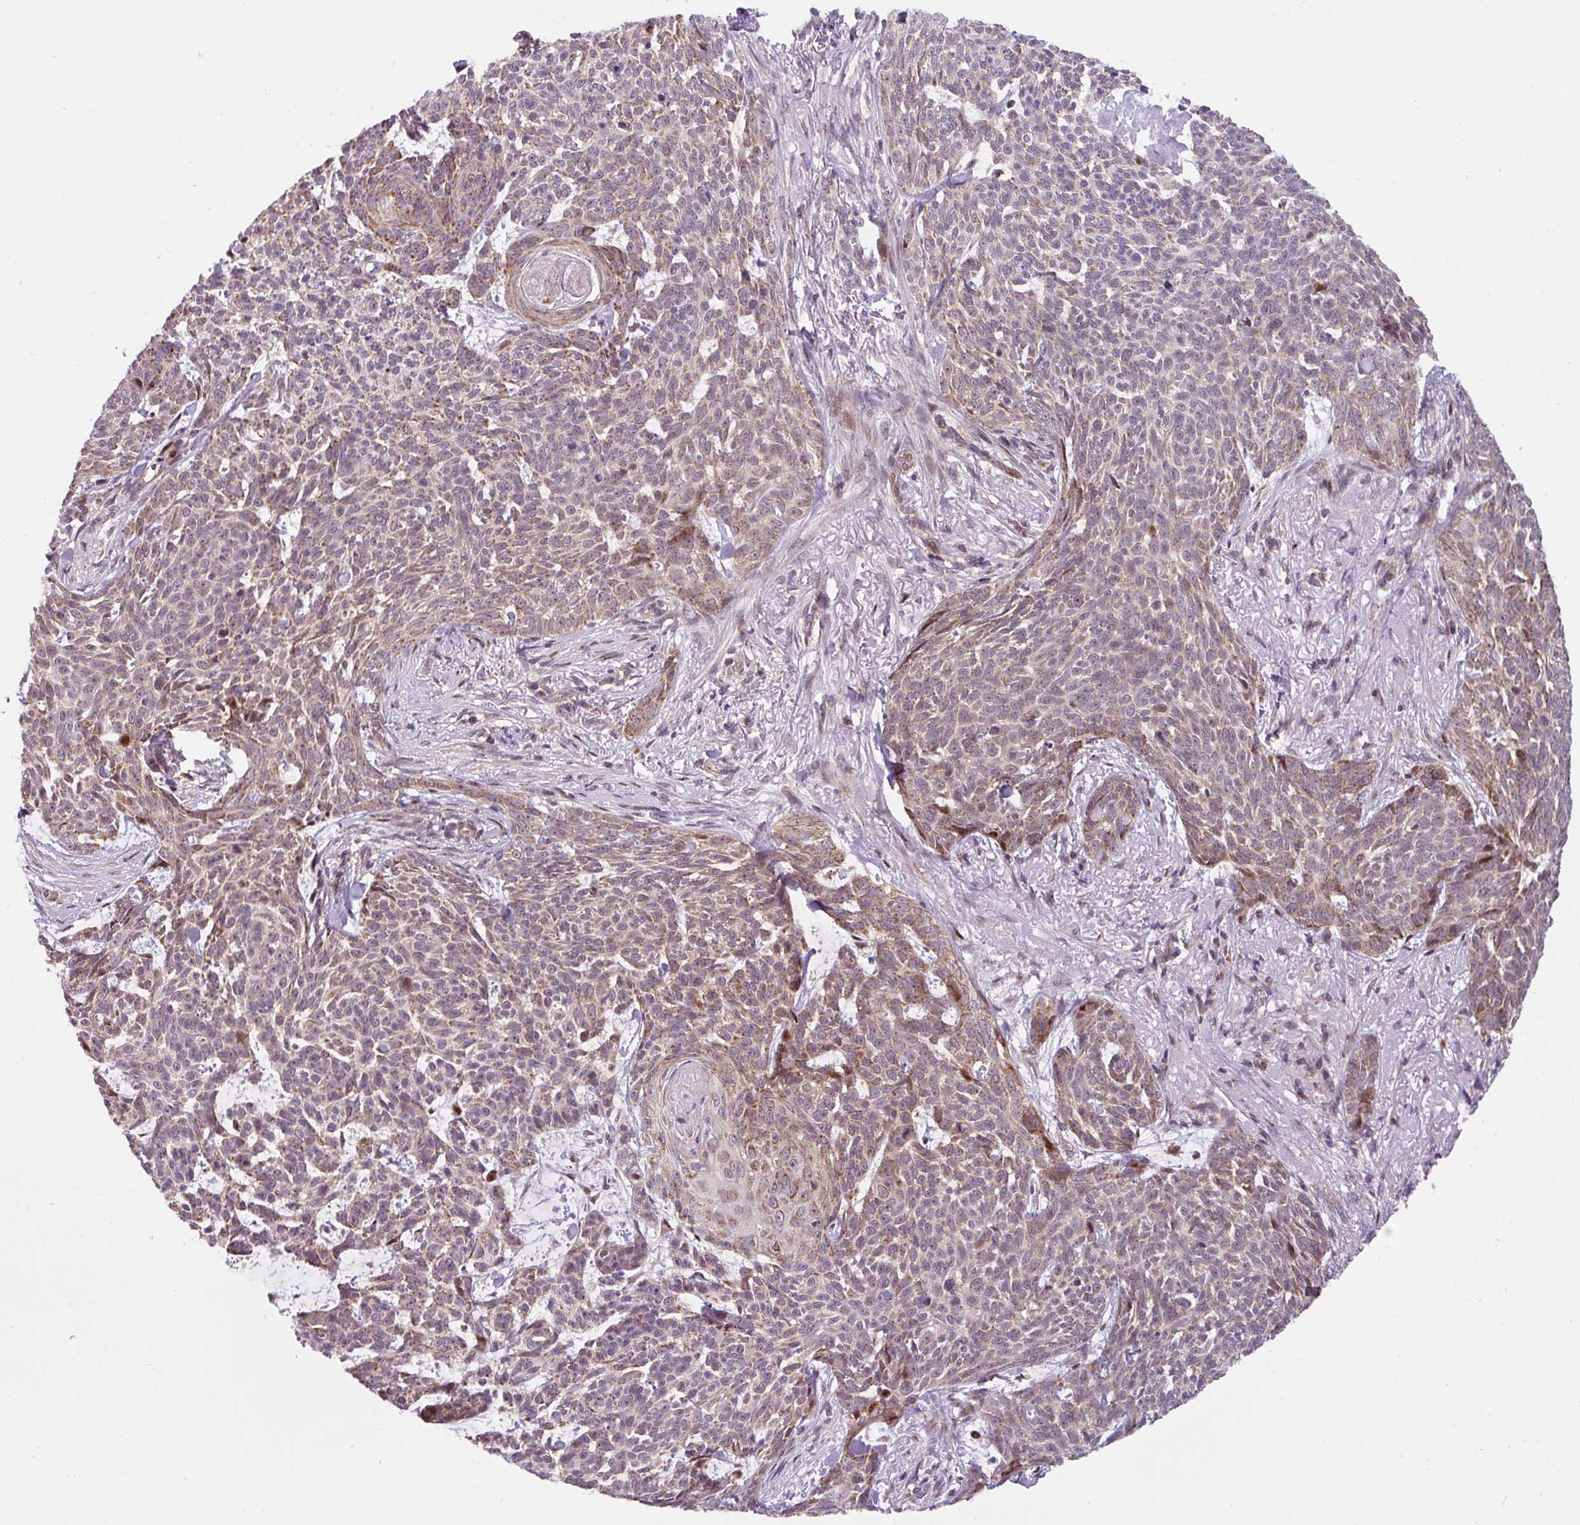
{"staining": {"intensity": "weak", "quantity": "25%-75%", "location": "cytoplasmic/membranous"}, "tissue": "skin cancer", "cell_type": "Tumor cells", "image_type": "cancer", "snomed": [{"axis": "morphology", "description": "Basal cell carcinoma"}, {"axis": "topography", "description": "Skin"}], "caption": "Immunohistochemistry (DAB (3,3'-diaminobenzidine)) staining of basal cell carcinoma (skin) displays weak cytoplasmic/membranous protein positivity in approximately 25%-75% of tumor cells.", "gene": "SARS2", "patient": {"sex": "female", "age": 93}}